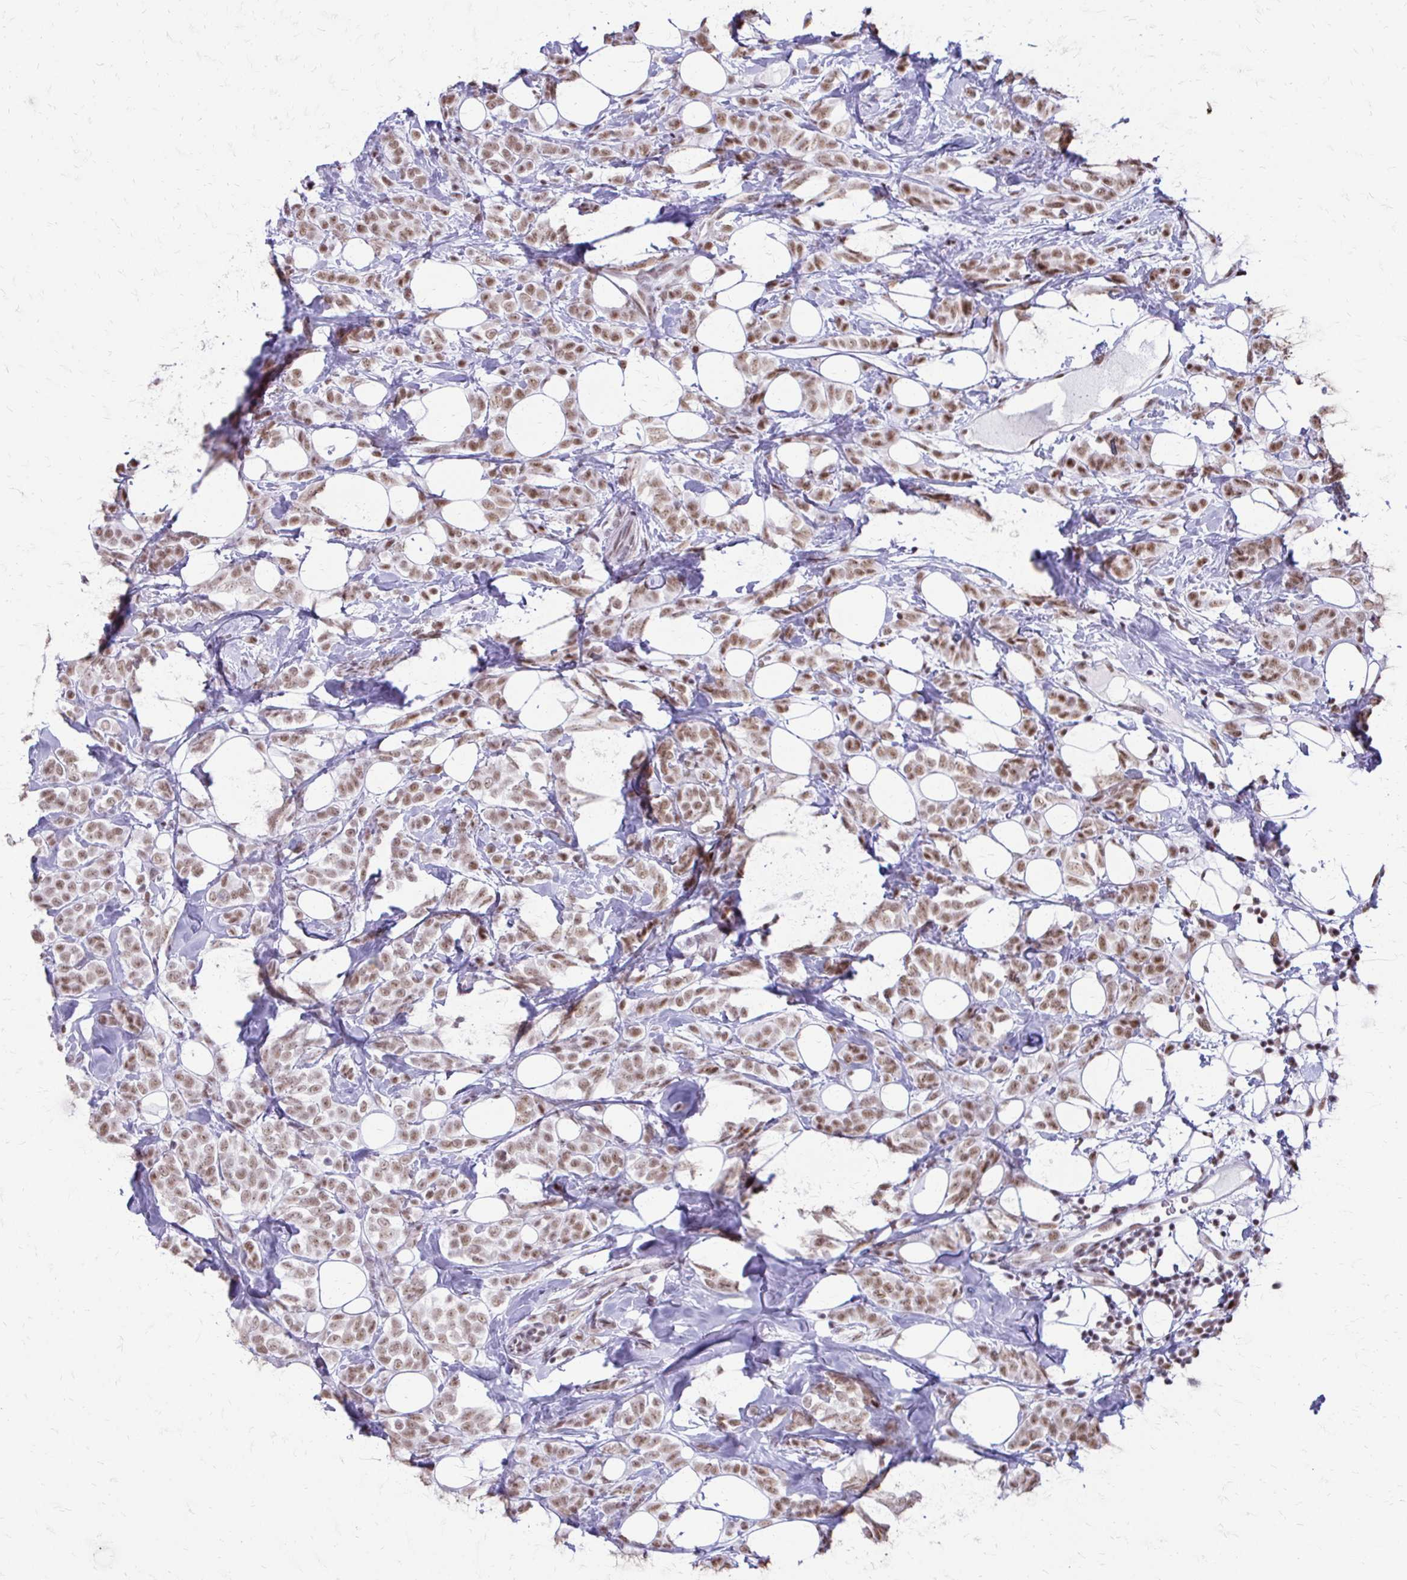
{"staining": {"intensity": "moderate", "quantity": "25%-75%", "location": "nuclear"}, "tissue": "breast cancer", "cell_type": "Tumor cells", "image_type": "cancer", "snomed": [{"axis": "morphology", "description": "Lobular carcinoma"}, {"axis": "topography", "description": "Breast"}], "caption": "Protein expression analysis of breast cancer demonstrates moderate nuclear staining in approximately 25%-75% of tumor cells. (brown staining indicates protein expression, while blue staining denotes nuclei).", "gene": "SS18", "patient": {"sex": "female", "age": 49}}